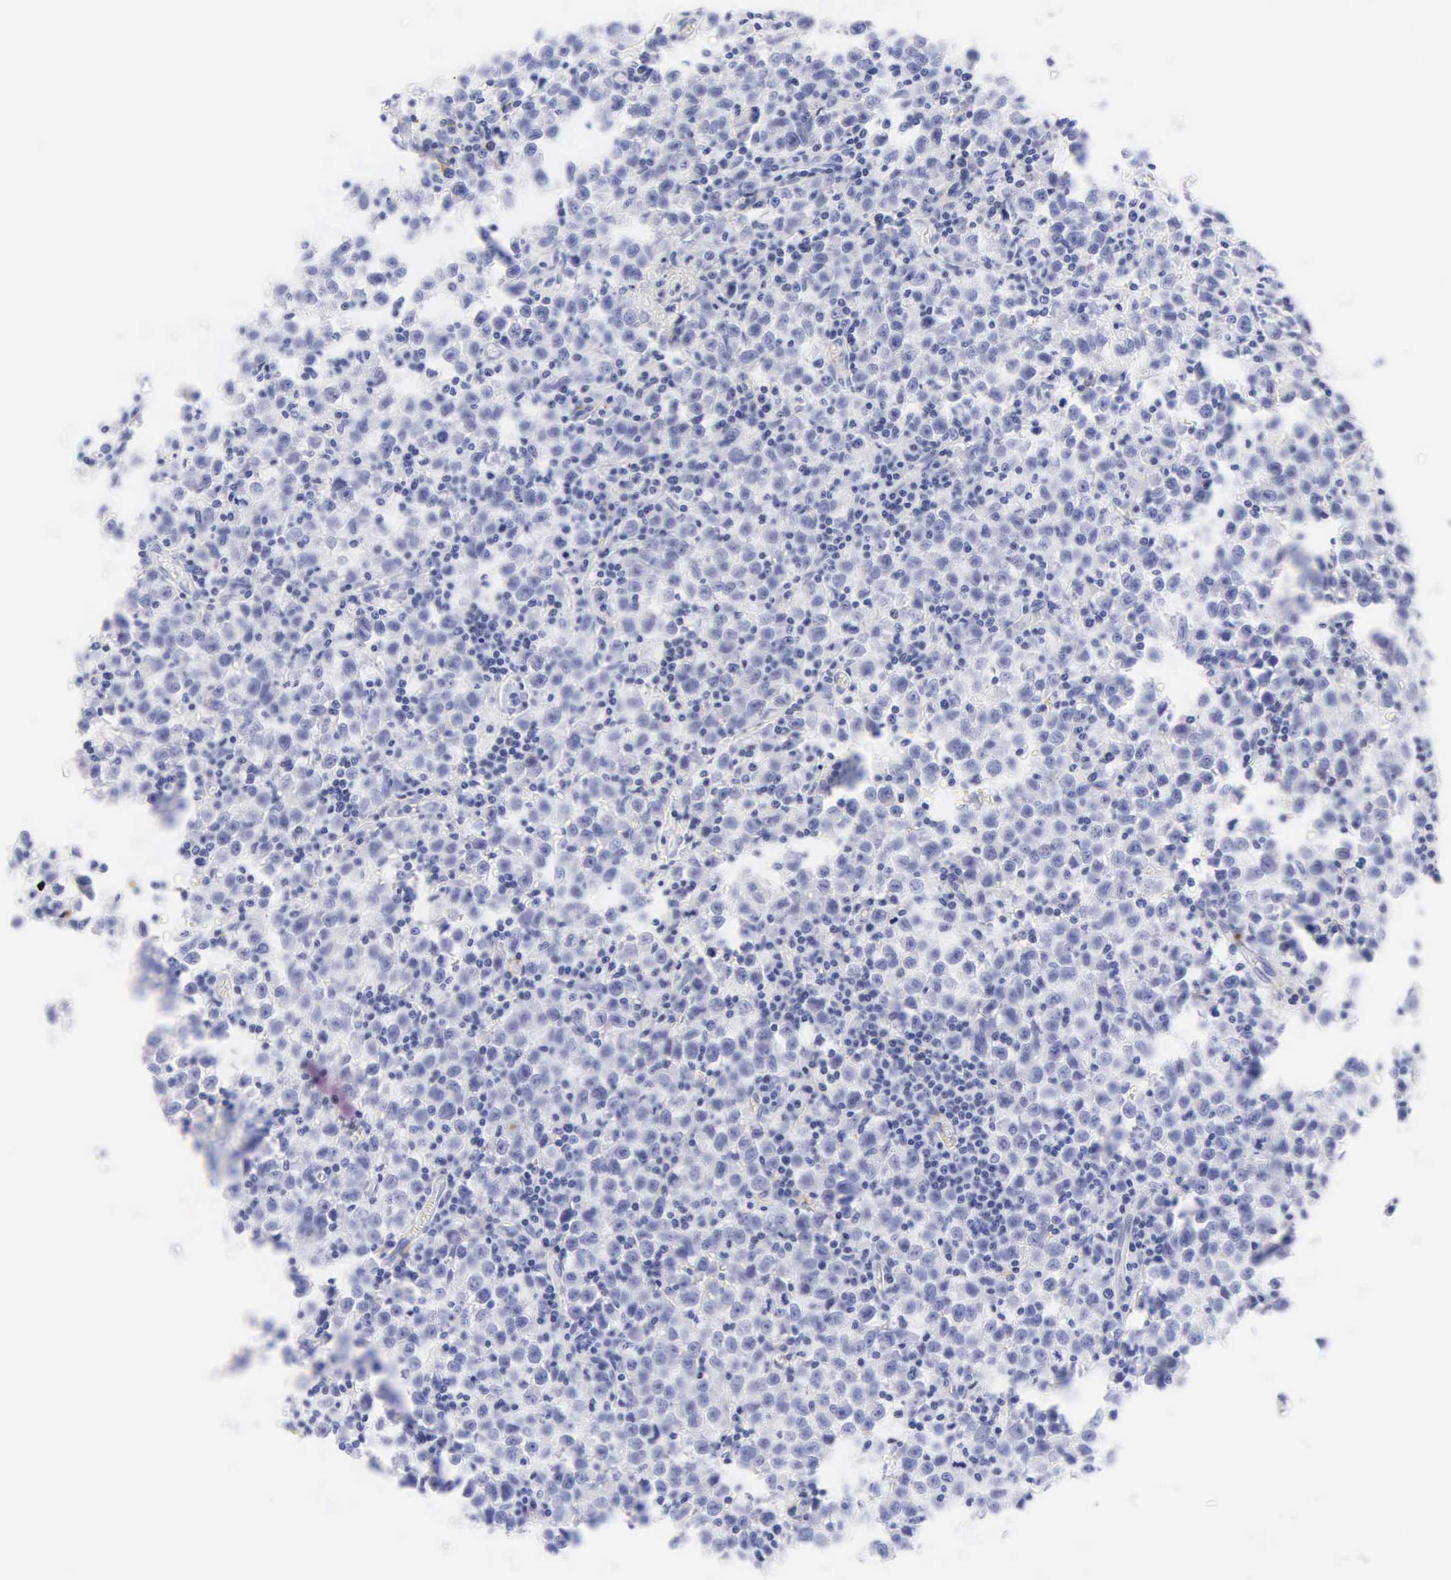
{"staining": {"intensity": "negative", "quantity": "none", "location": "none"}, "tissue": "testis cancer", "cell_type": "Tumor cells", "image_type": "cancer", "snomed": [{"axis": "morphology", "description": "Seminoma, NOS"}, {"axis": "topography", "description": "Testis"}], "caption": "This is an IHC photomicrograph of testis seminoma. There is no staining in tumor cells.", "gene": "DES", "patient": {"sex": "male", "age": 35}}